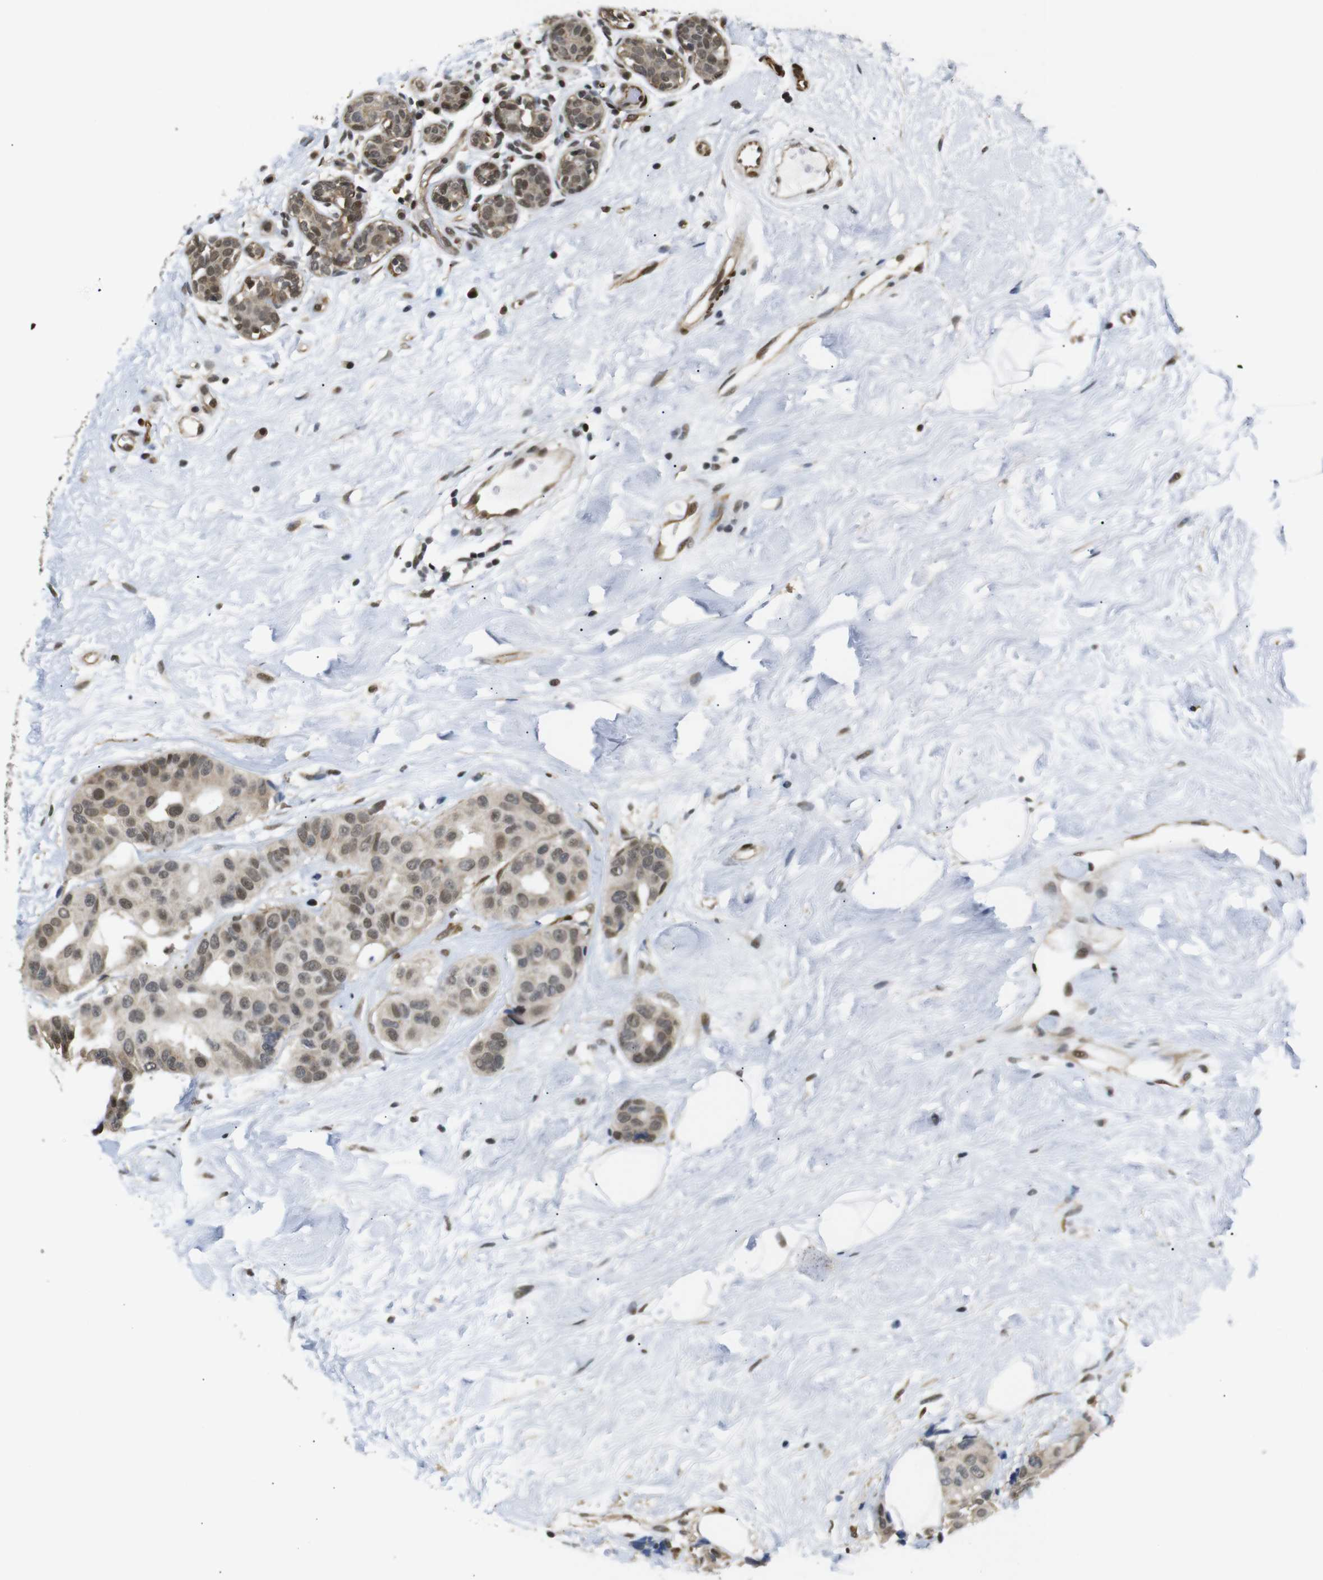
{"staining": {"intensity": "moderate", "quantity": ">75%", "location": "cytoplasmic/membranous,nuclear"}, "tissue": "breast cancer", "cell_type": "Tumor cells", "image_type": "cancer", "snomed": [{"axis": "morphology", "description": "Normal tissue, NOS"}, {"axis": "morphology", "description": "Duct carcinoma"}, {"axis": "topography", "description": "Breast"}], "caption": "A medium amount of moderate cytoplasmic/membranous and nuclear expression is appreciated in about >75% of tumor cells in breast intraductal carcinoma tissue. (DAB (3,3'-diaminobenzidine) = brown stain, brightfield microscopy at high magnification).", "gene": "TBX2", "patient": {"sex": "female", "age": 39}}